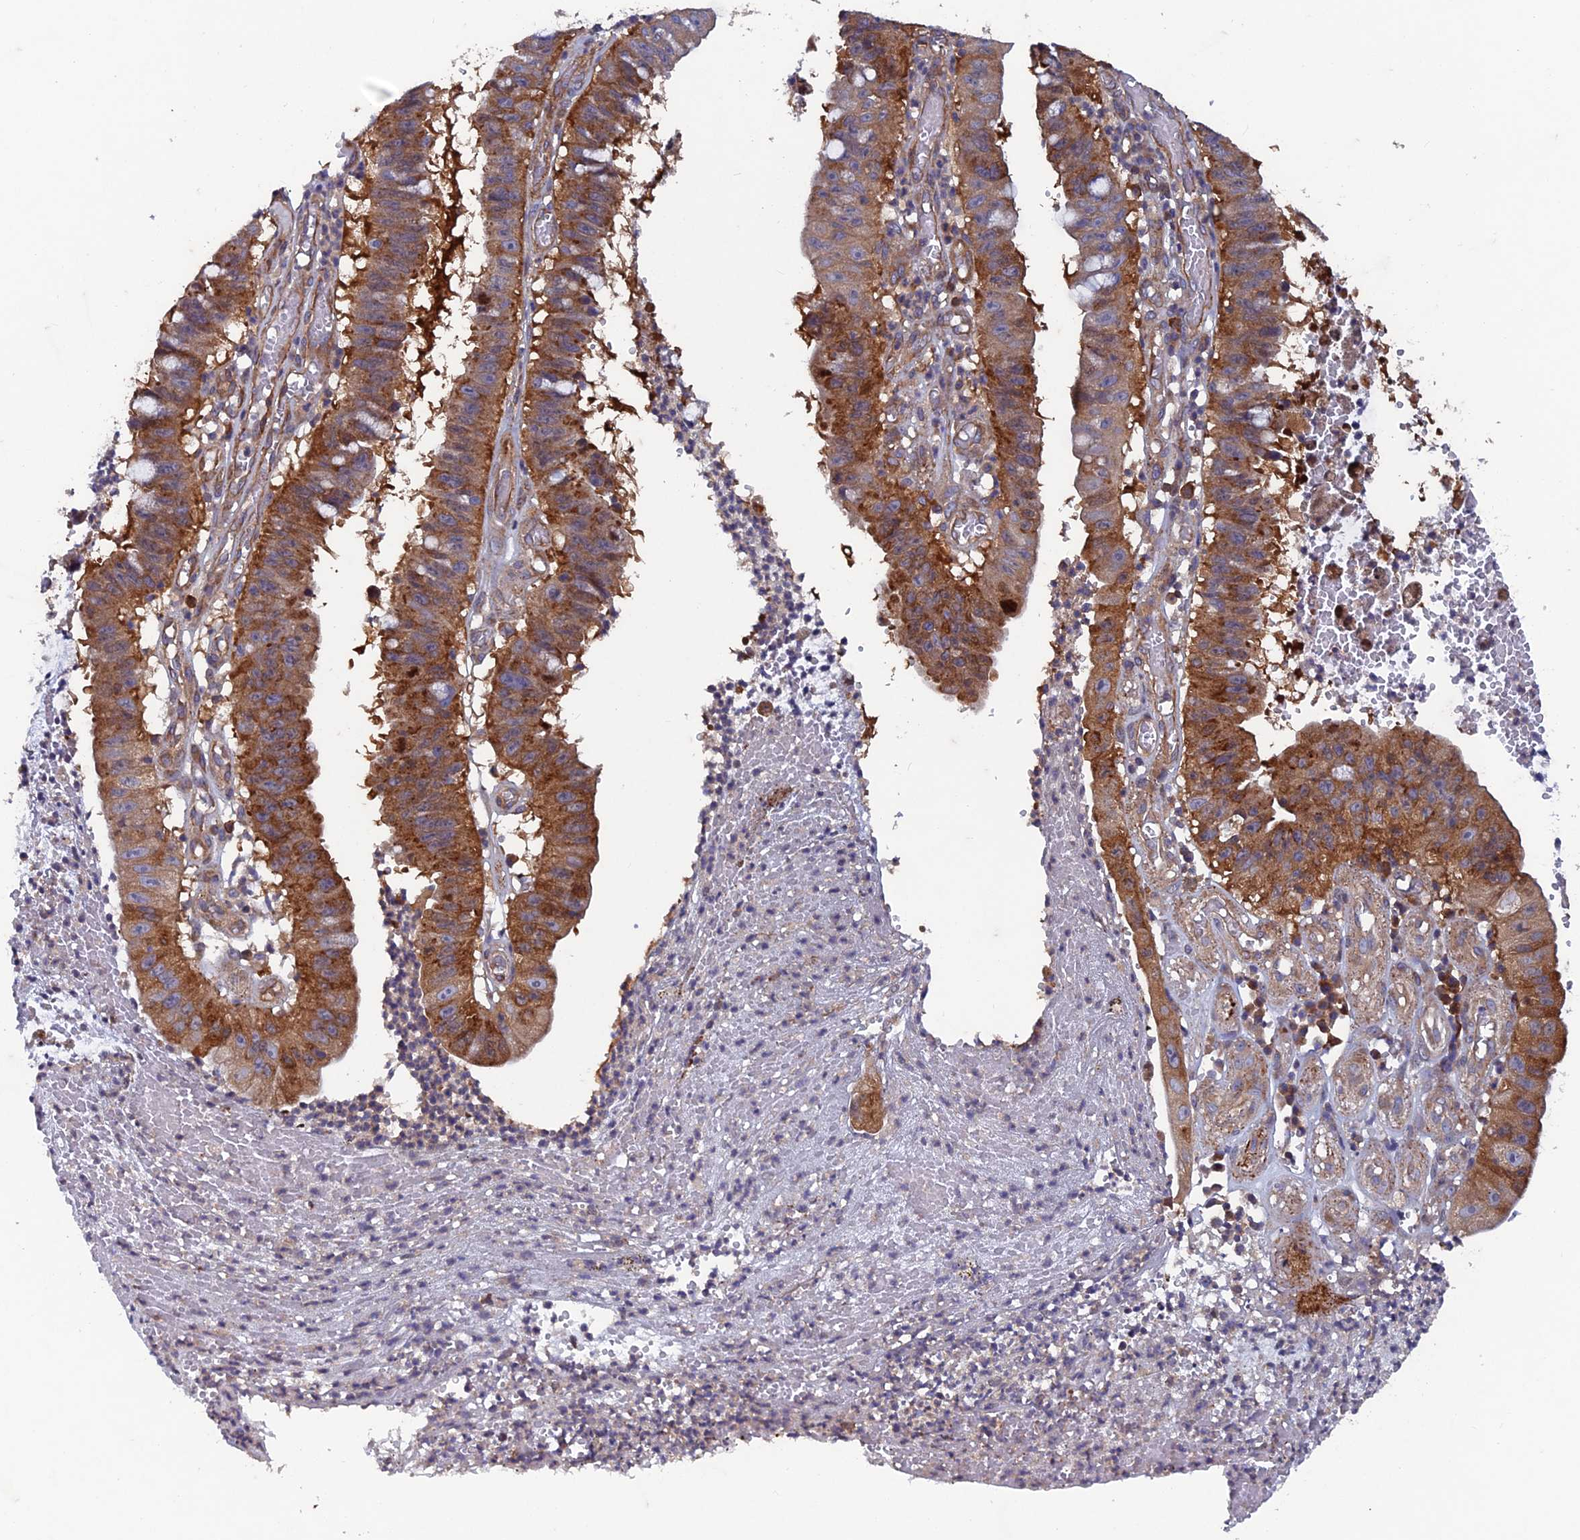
{"staining": {"intensity": "strong", "quantity": ">75%", "location": "cytoplasmic/membranous"}, "tissue": "stomach cancer", "cell_type": "Tumor cells", "image_type": "cancer", "snomed": [{"axis": "morphology", "description": "Adenocarcinoma, NOS"}, {"axis": "topography", "description": "Stomach"}], "caption": "Protein expression analysis of adenocarcinoma (stomach) shows strong cytoplasmic/membranous staining in about >75% of tumor cells. (brown staining indicates protein expression, while blue staining denotes nuclei).", "gene": "NCAPG", "patient": {"sex": "male", "age": 59}}